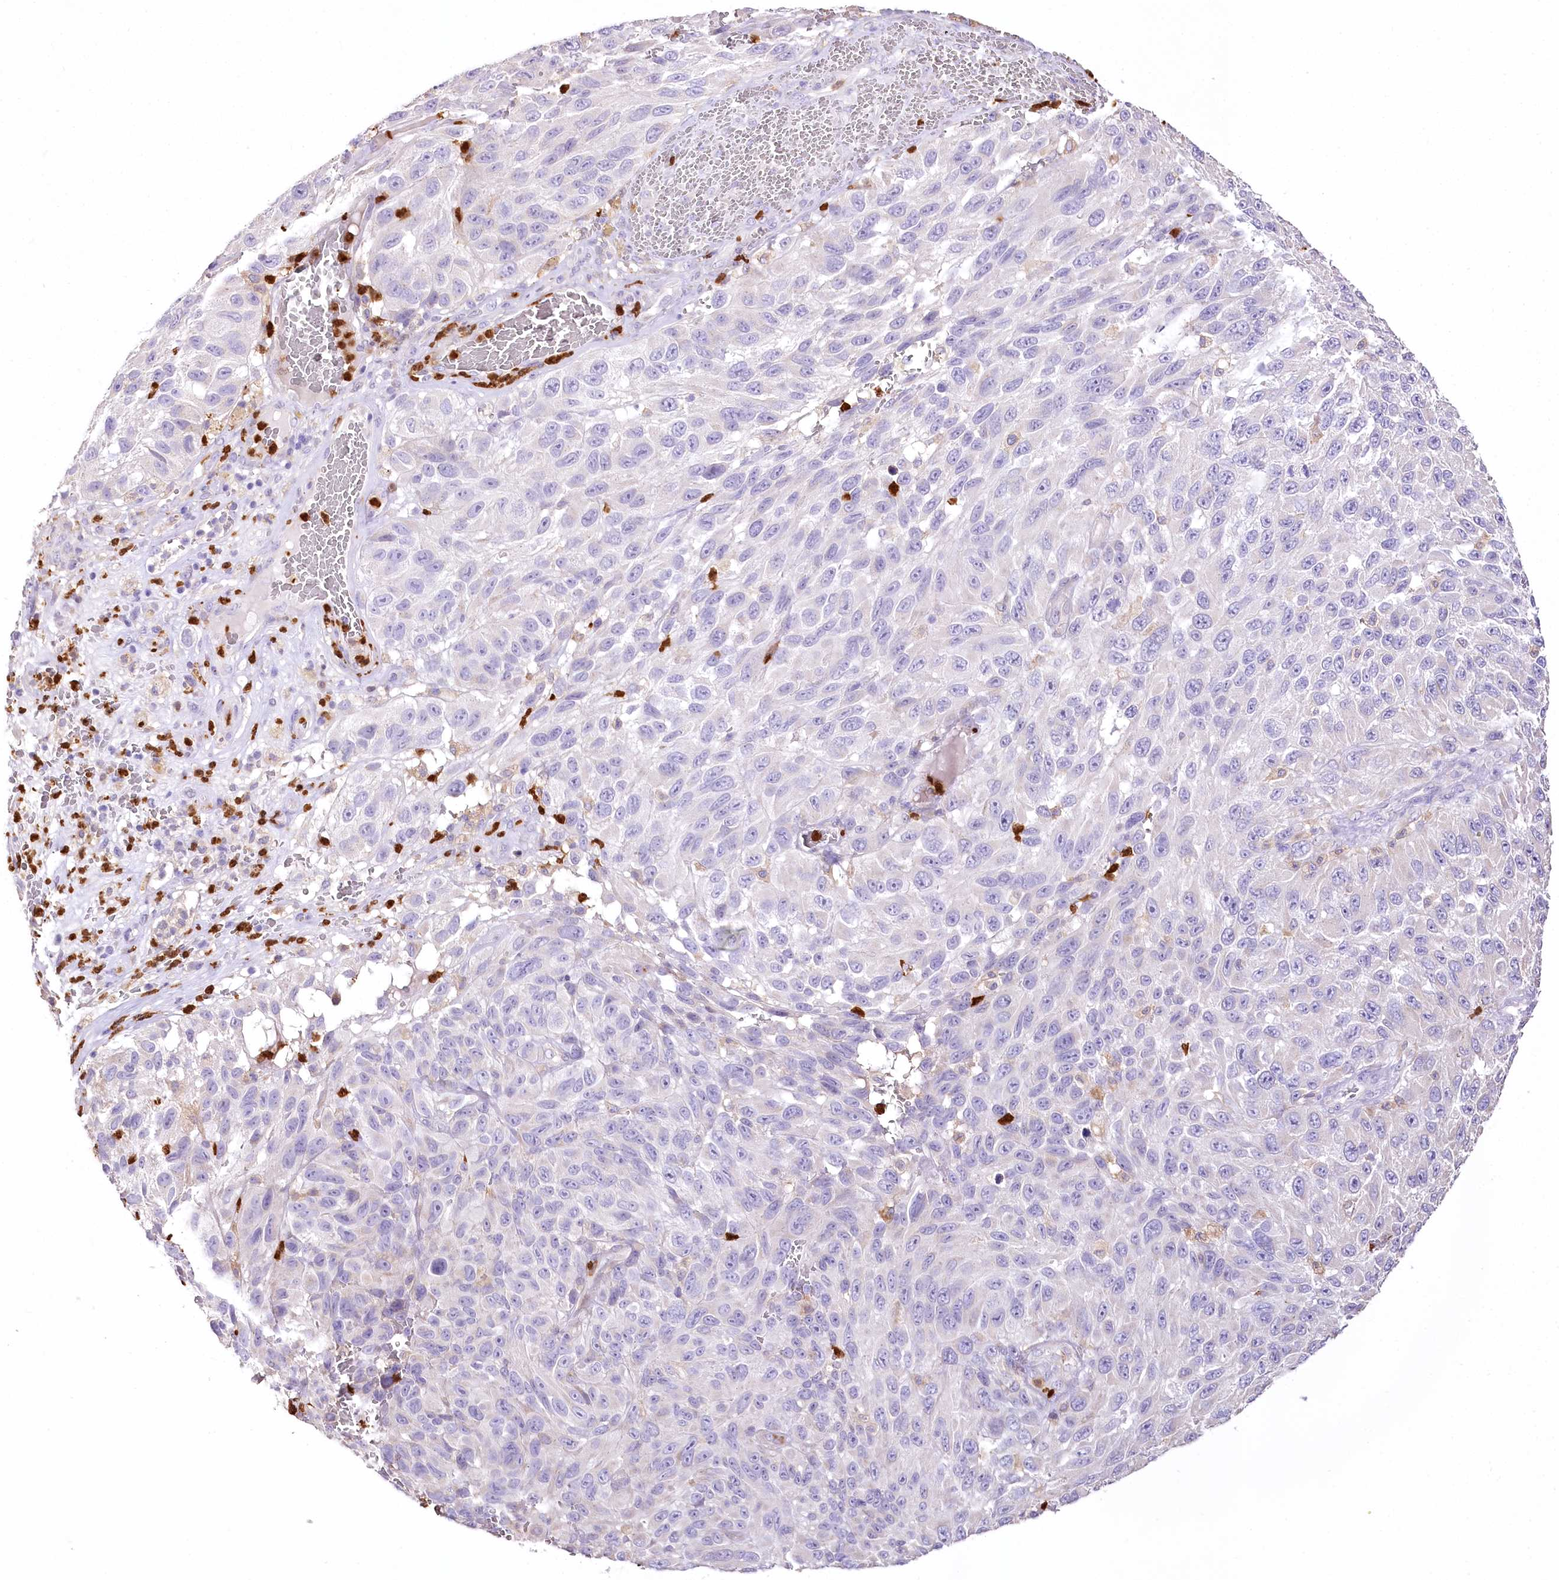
{"staining": {"intensity": "negative", "quantity": "none", "location": "none"}, "tissue": "melanoma", "cell_type": "Tumor cells", "image_type": "cancer", "snomed": [{"axis": "morphology", "description": "Malignant melanoma, NOS"}, {"axis": "topography", "description": "Skin"}], "caption": "This is an immunohistochemistry histopathology image of human malignant melanoma. There is no expression in tumor cells.", "gene": "DPYD", "patient": {"sex": "female", "age": 96}}